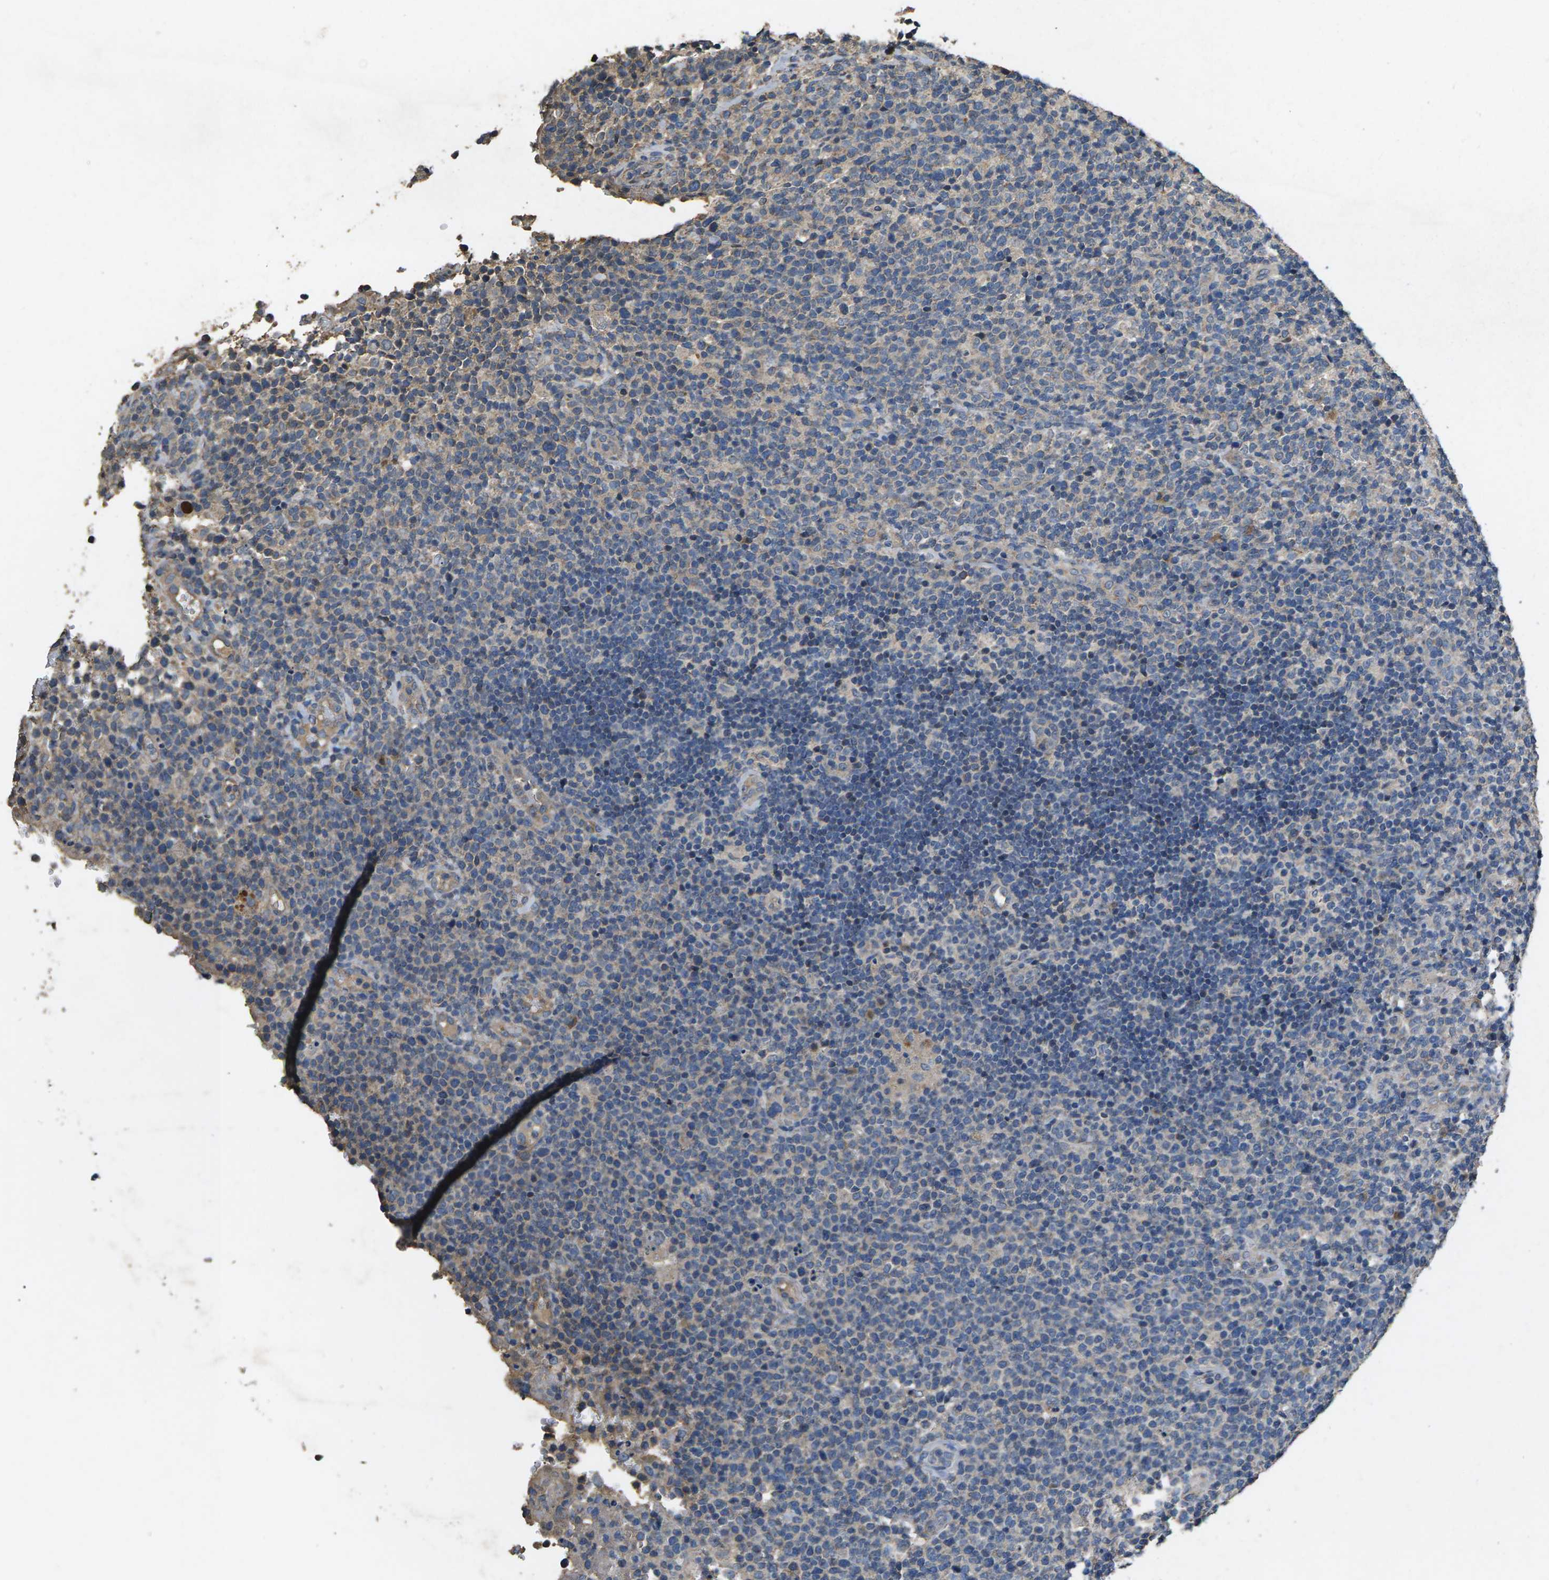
{"staining": {"intensity": "weak", "quantity": "<25%", "location": "cytoplasmic/membranous"}, "tissue": "lymphoma", "cell_type": "Tumor cells", "image_type": "cancer", "snomed": [{"axis": "morphology", "description": "Malignant lymphoma, non-Hodgkin's type, High grade"}, {"axis": "topography", "description": "Lymph node"}], "caption": "Tumor cells are negative for protein expression in human lymphoma.", "gene": "B4GAT1", "patient": {"sex": "male", "age": 61}}